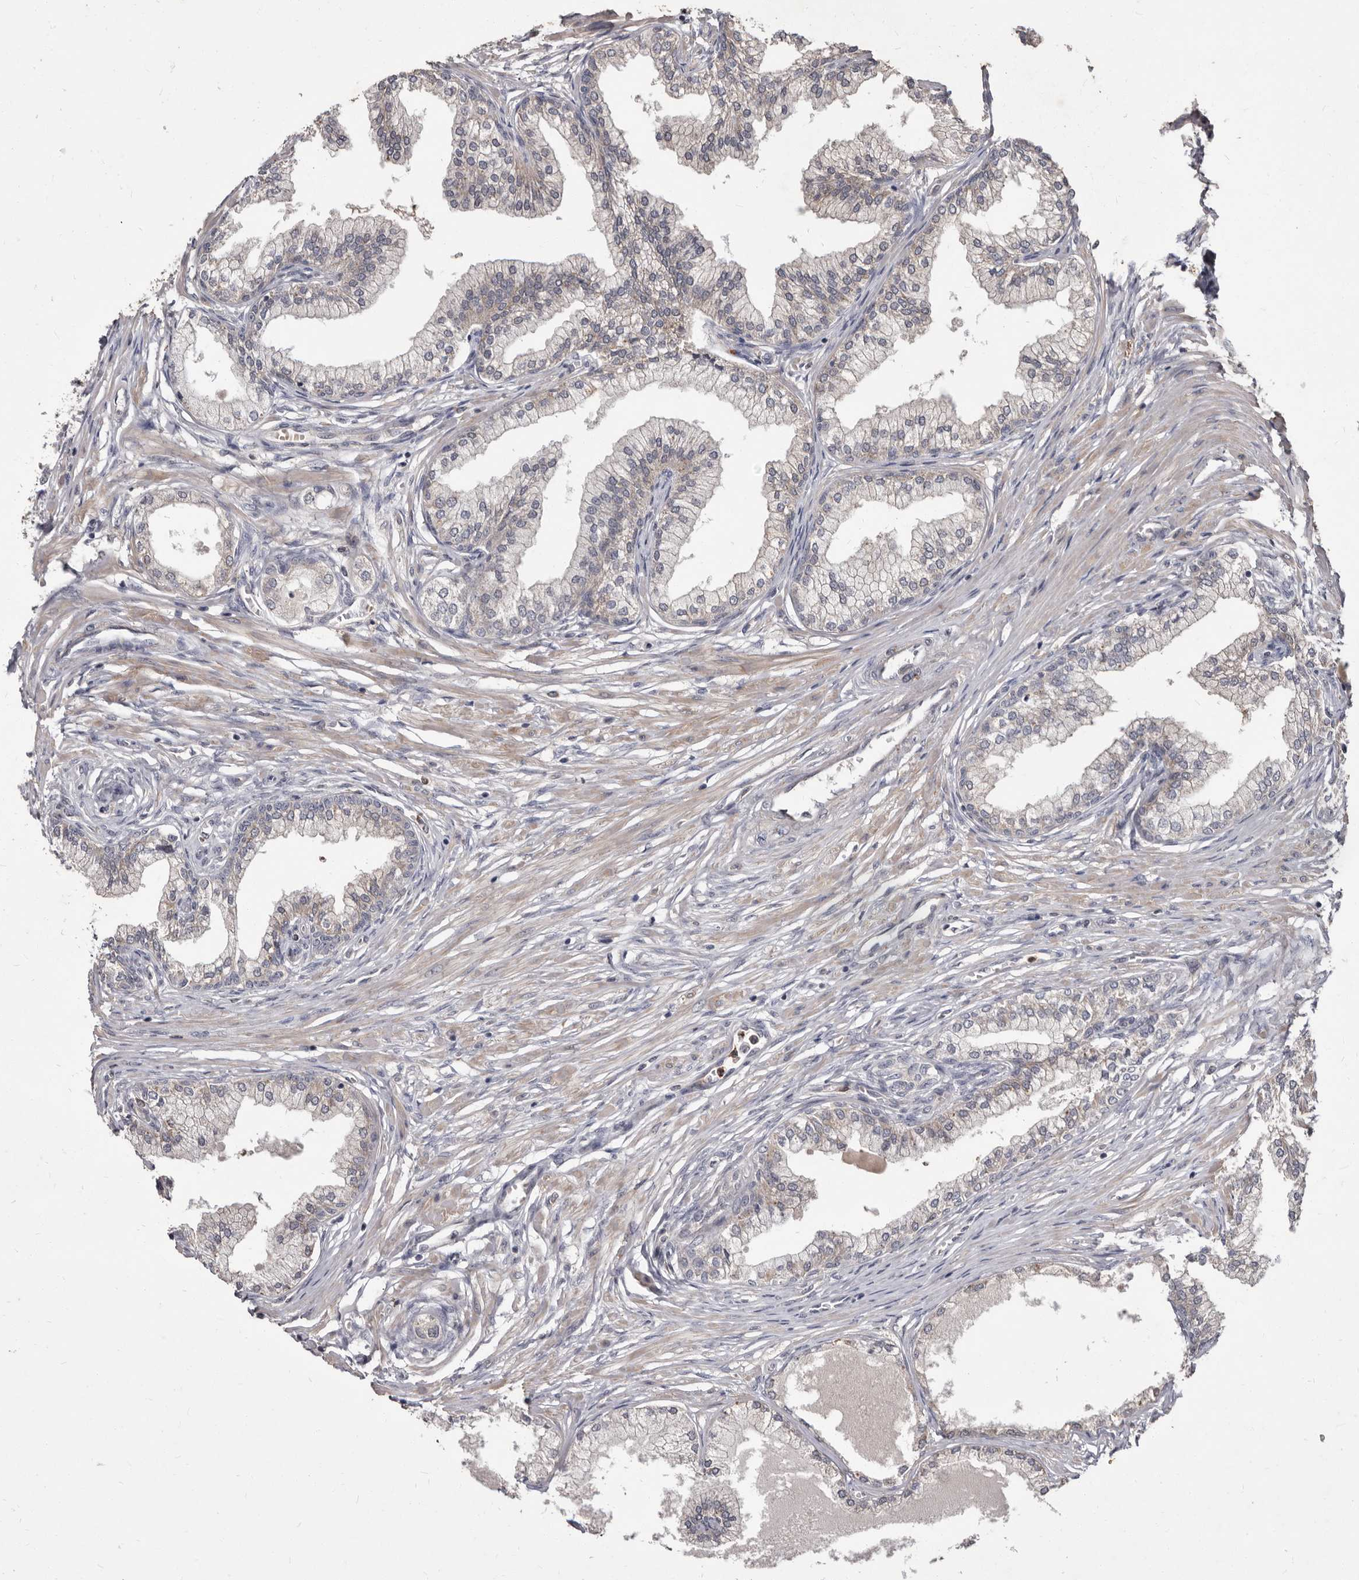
{"staining": {"intensity": "moderate", "quantity": "25%-75%", "location": "cytoplasmic/membranous"}, "tissue": "prostate", "cell_type": "Glandular cells", "image_type": "normal", "snomed": [{"axis": "morphology", "description": "Normal tissue, NOS"}, {"axis": "morphology", "description": "Urothelial carcinoma, Low grade"}, {"axis": "topography", "description": "Urinary bladder"}, {"axis": "topography", "description": "Prostate"}], "caption": "Moderate cytoplasmic/membranous protein positivity is identified in about 25%-75% of glandular cells in prostate.", "gene": "ACLY", "patient": {"sex": "male", "age": 60}}